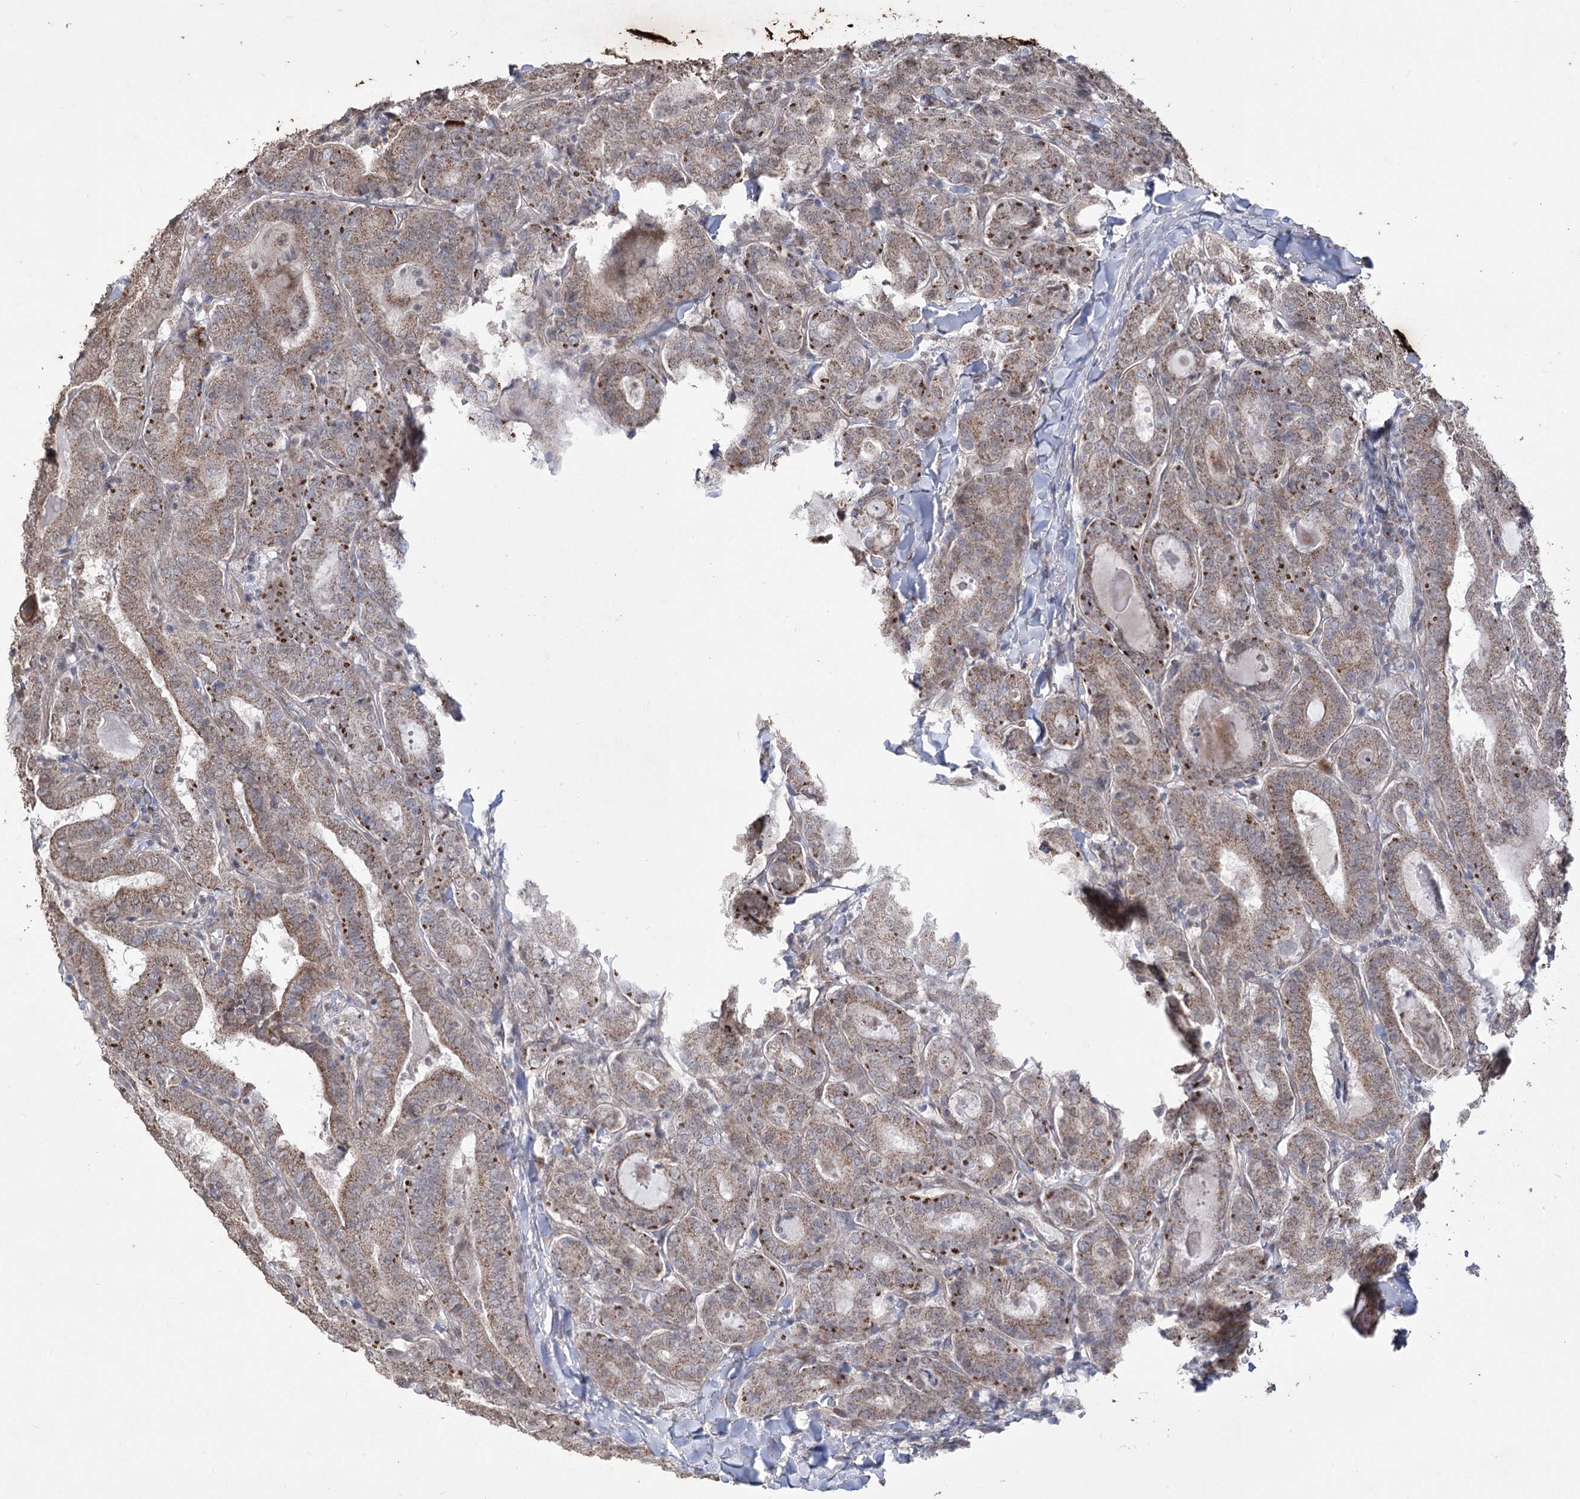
{"staining": {"intensity": "moderate", "quantity": ">75%", "location": "cytoplasmic/membranous"}, "tissue": "thyroid cancer", "cell_type": "Tumor cells", "image_type": "cancer", "snomed": [{"axis": "morphology", "description": "Papillary adenocarcinoma, NOS"}, {"axis": "topography", "description": "Thyroid gland"}], "caption": "This image shows immunohistochemistry (IHC) staining of human papillary adenocarcinoma (thyroid), with medium moderate cytoplasmic/membranous staining in about >75% of tumor cells.", "gene": "ZSCAN23", "patient": {"sex": "female", "age": 72}}